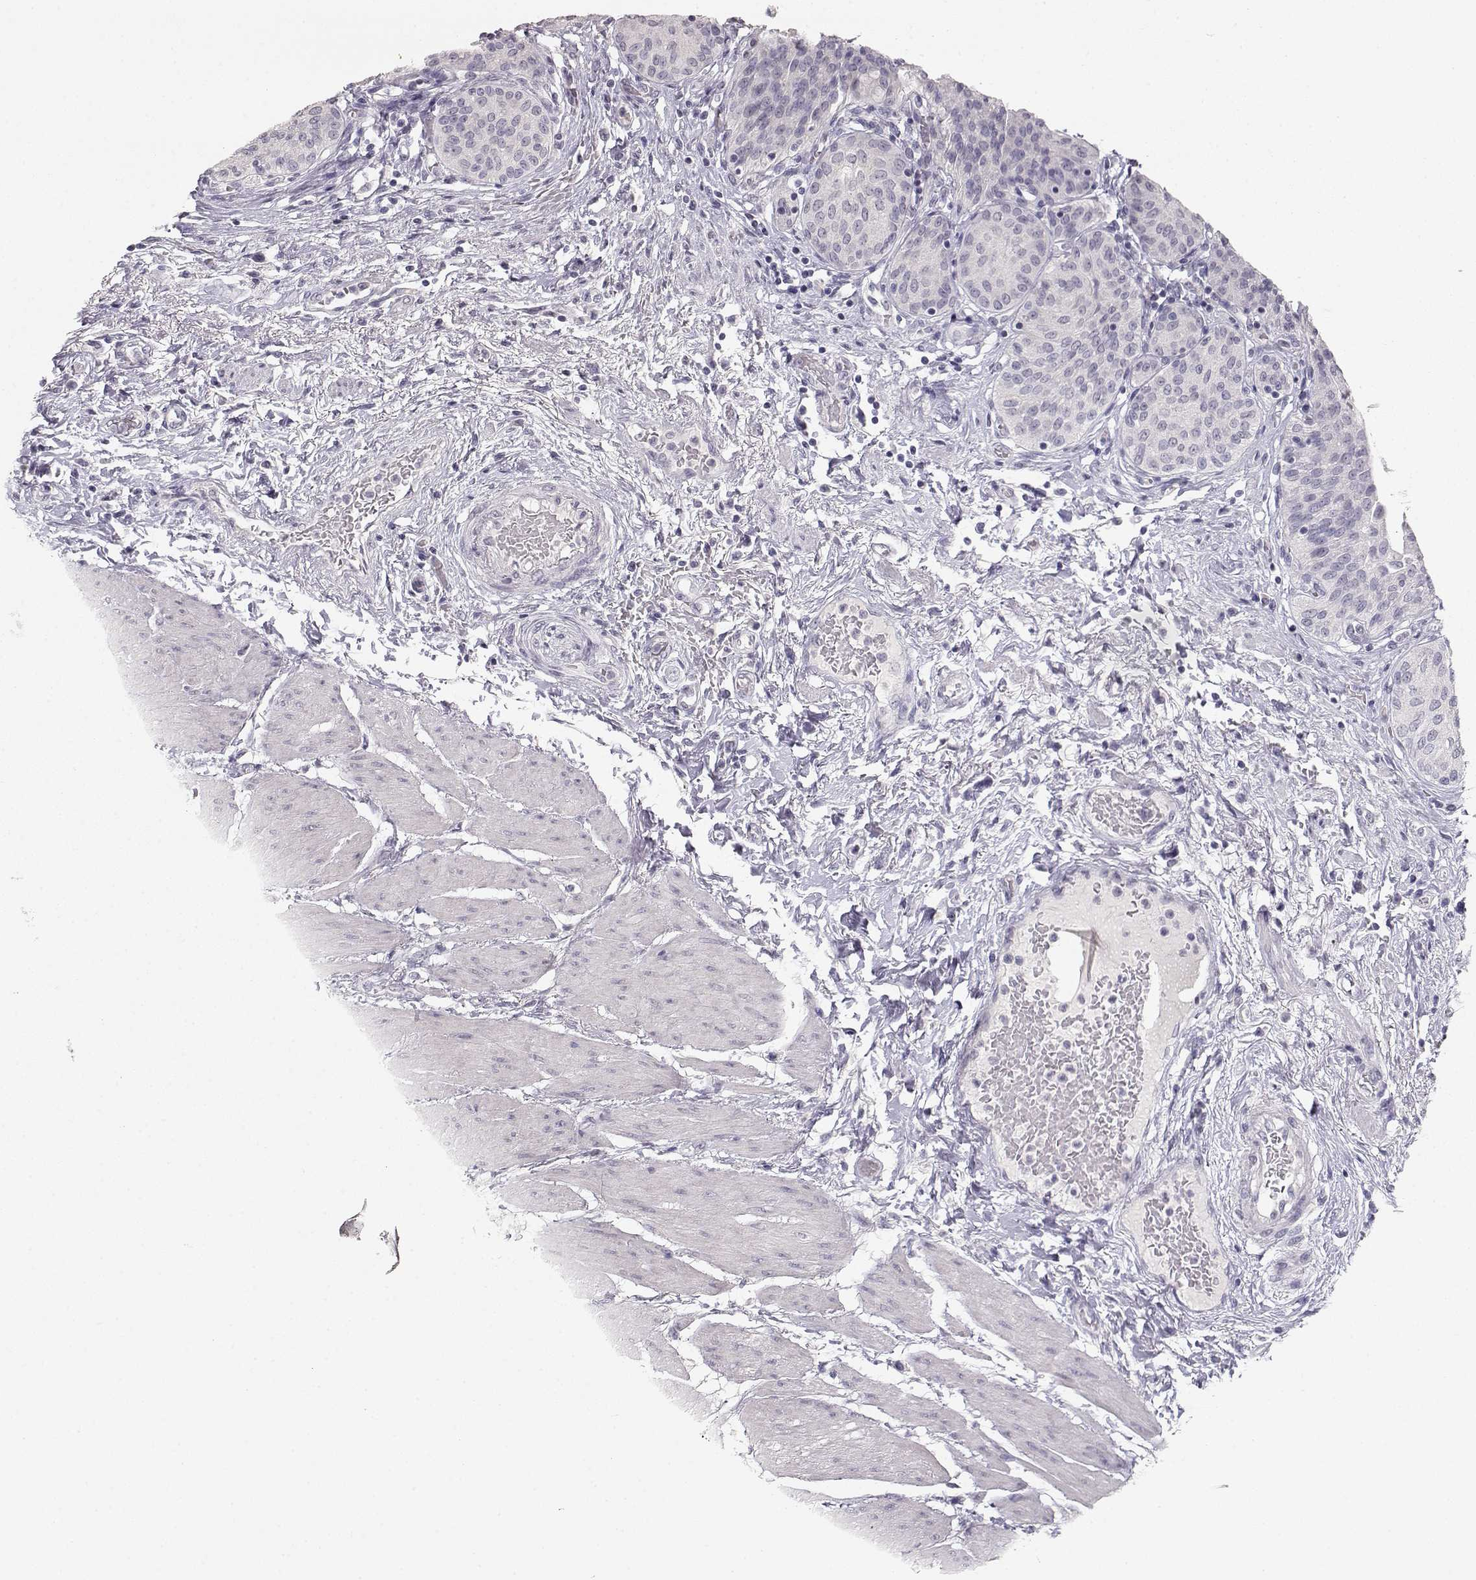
{"staining": {"intensity": "negative", "quantity": "none", "location": "none"}, "tissue": "urinary bladder", "cell_type": "Urothelial cells", "image_type": "normal", "snomed": [{"axis": "morphology", "description": "Normal tissue, NOS"}, {"axis": "morphology", "description": "Metaplasia, NOS"}, {"axis": "topography", "description": "Urinary bladder"}], "caption": "Urothelial cells show no significant expression in unremarkable urinary bladder. (Stains: DAB immunohistochemistry with hematoxylin counter stain, Microscopy: brightfield microscopy at high magnification).", "gene": "TKTL1", "patient": {"sex": "male", "age": 68}}